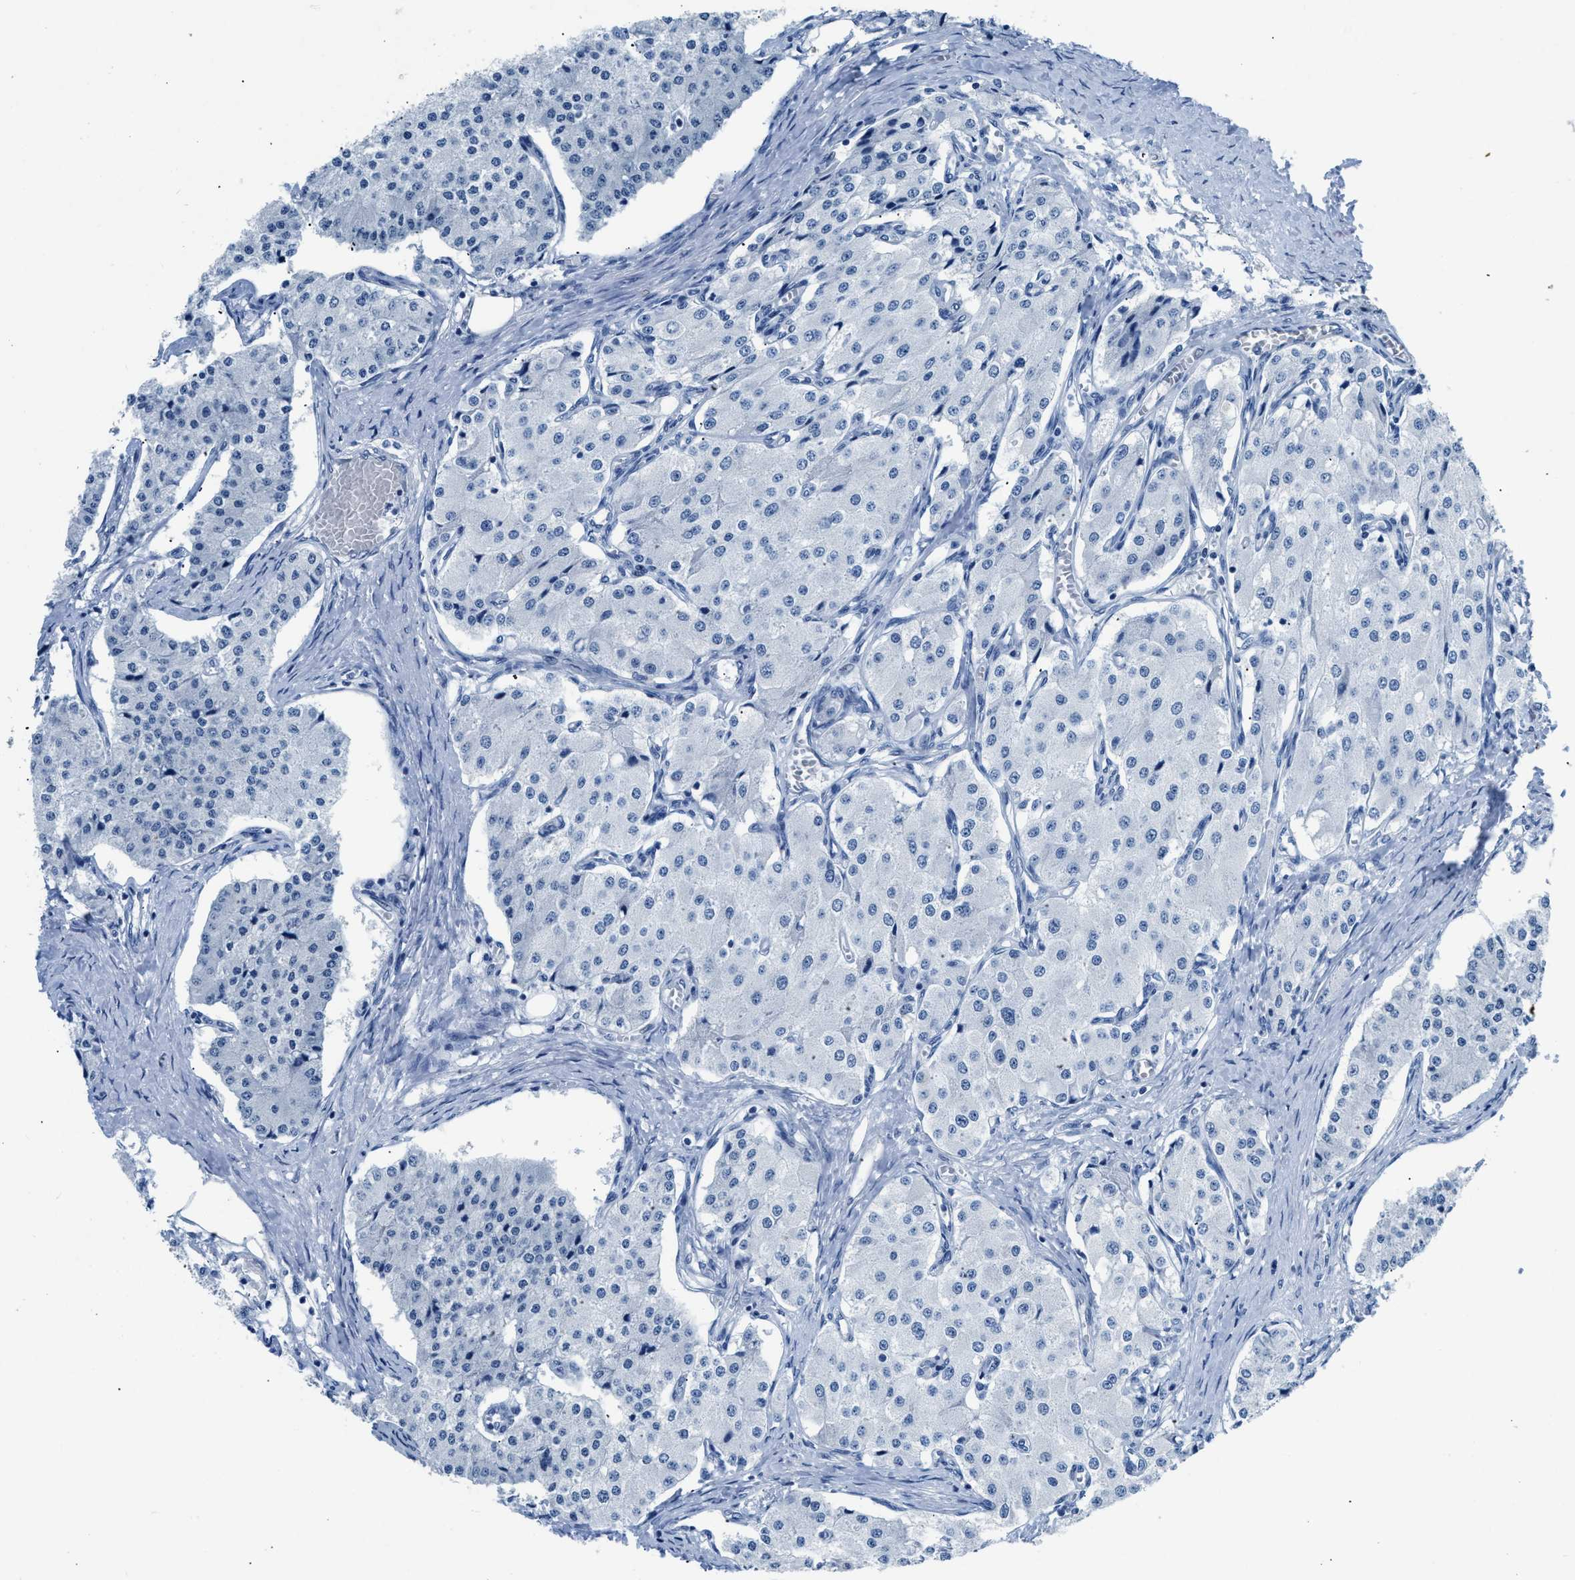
{"staining": {"intensity": "negative", "quantity": "none", "location": "none"}, "tissue": "carcinoid", "cell_type": "Tumor cells", "image_type": "cancer", "snomed": [{"axis": "morphology", "description": "Carcinoid, malignant, NOS"}, {"axis": "topography", "description": "Colon"}], "caption": "Immunohistochemical staining of human carcinoid demonstrates no significant staining in tumor cells. (DAB IHC, high magnification).", "gene": "NFATC2", "patient": {"sex": "female", "age": 52}}